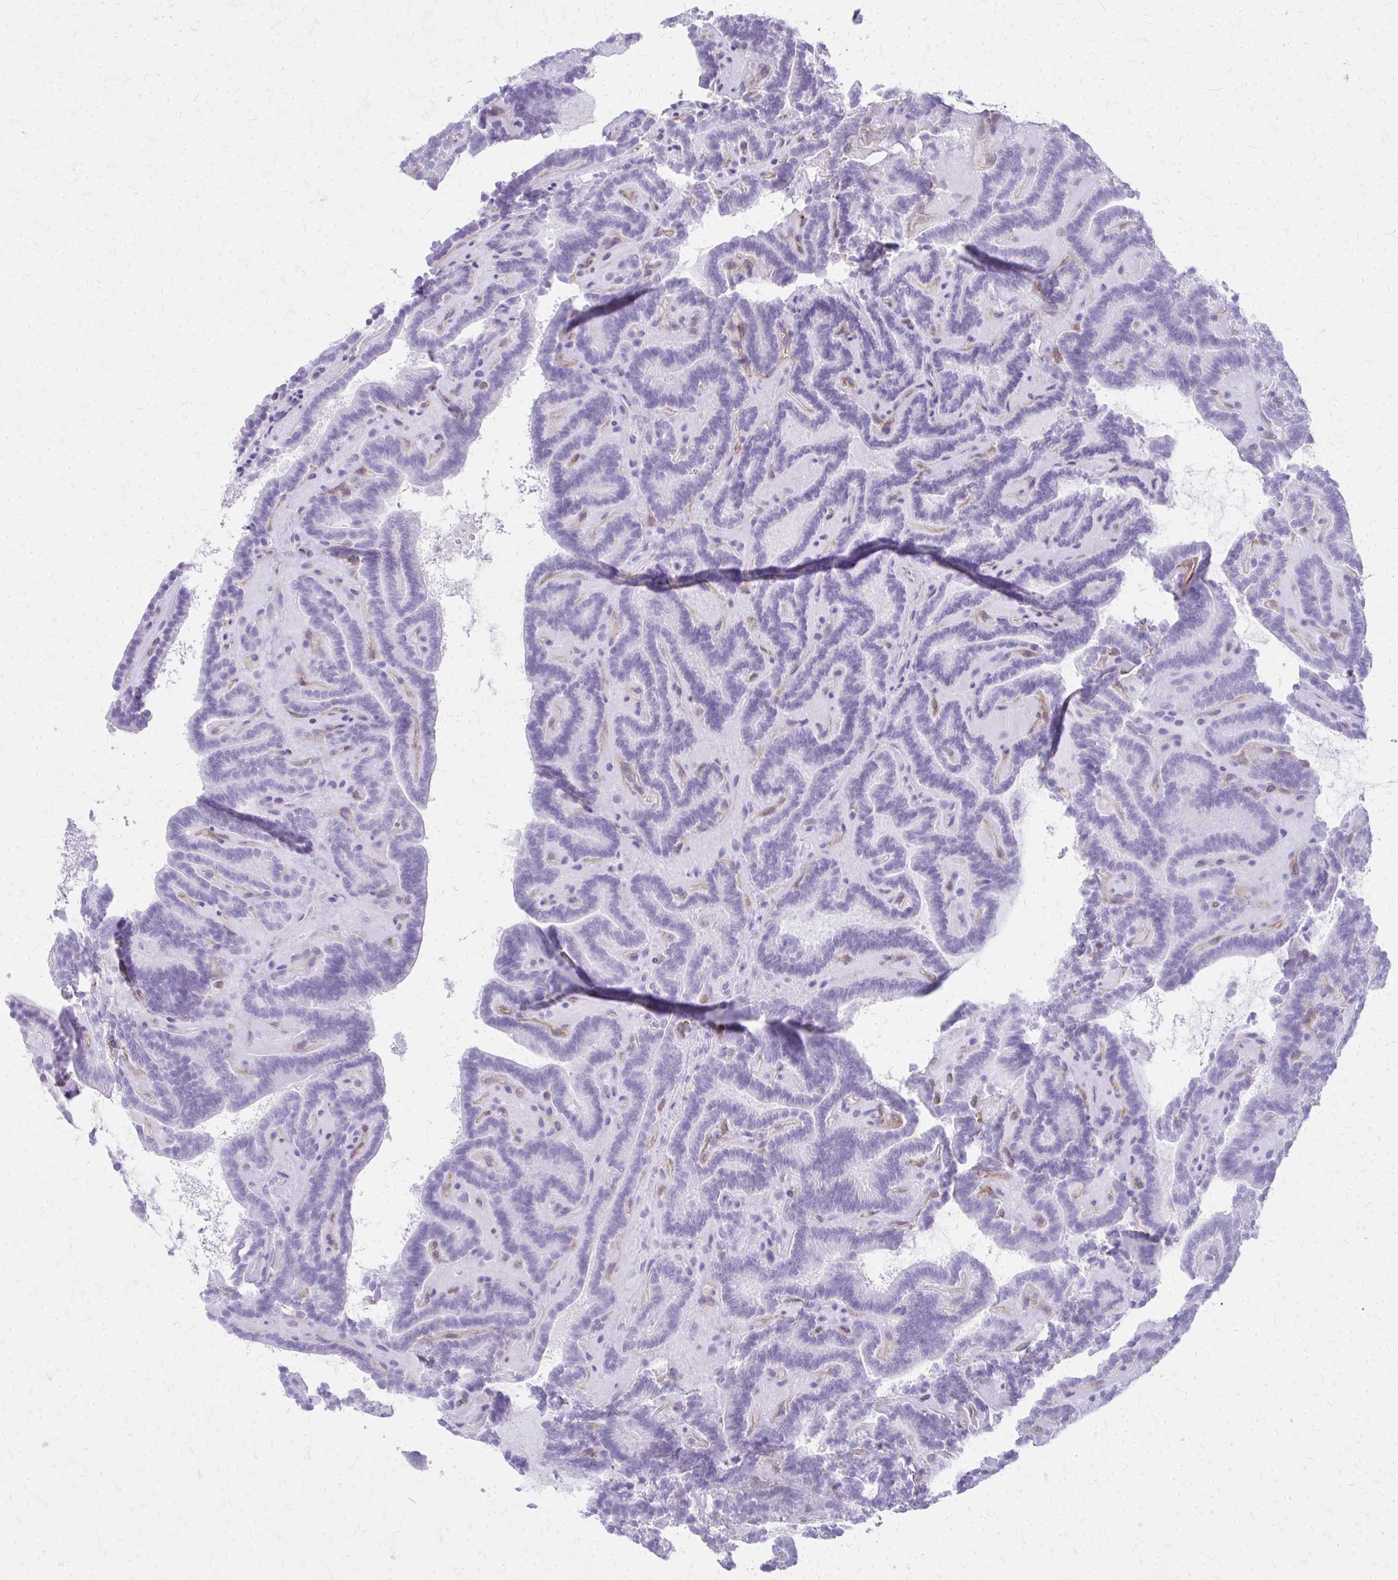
{"staining": {"intensity": "negative", "quantity": "none", "location": "none"}, "tissue": "thyroid cancer", "cell_type": "Tumor cells", "image_type": "cancer", "snomed": [{"axis": "morphology", "description": "Papillary adenocarcinoma, NOS"}, {"axis": "topography", "description": "Thyroid gland"}], "caption": "The histopathology image exhibits no significant staining in tumor cells of thyroid cancer (papillary adenocarcinoma).", "gene": "TPSG1", "patient": {"sex": "female", "age": 21}}